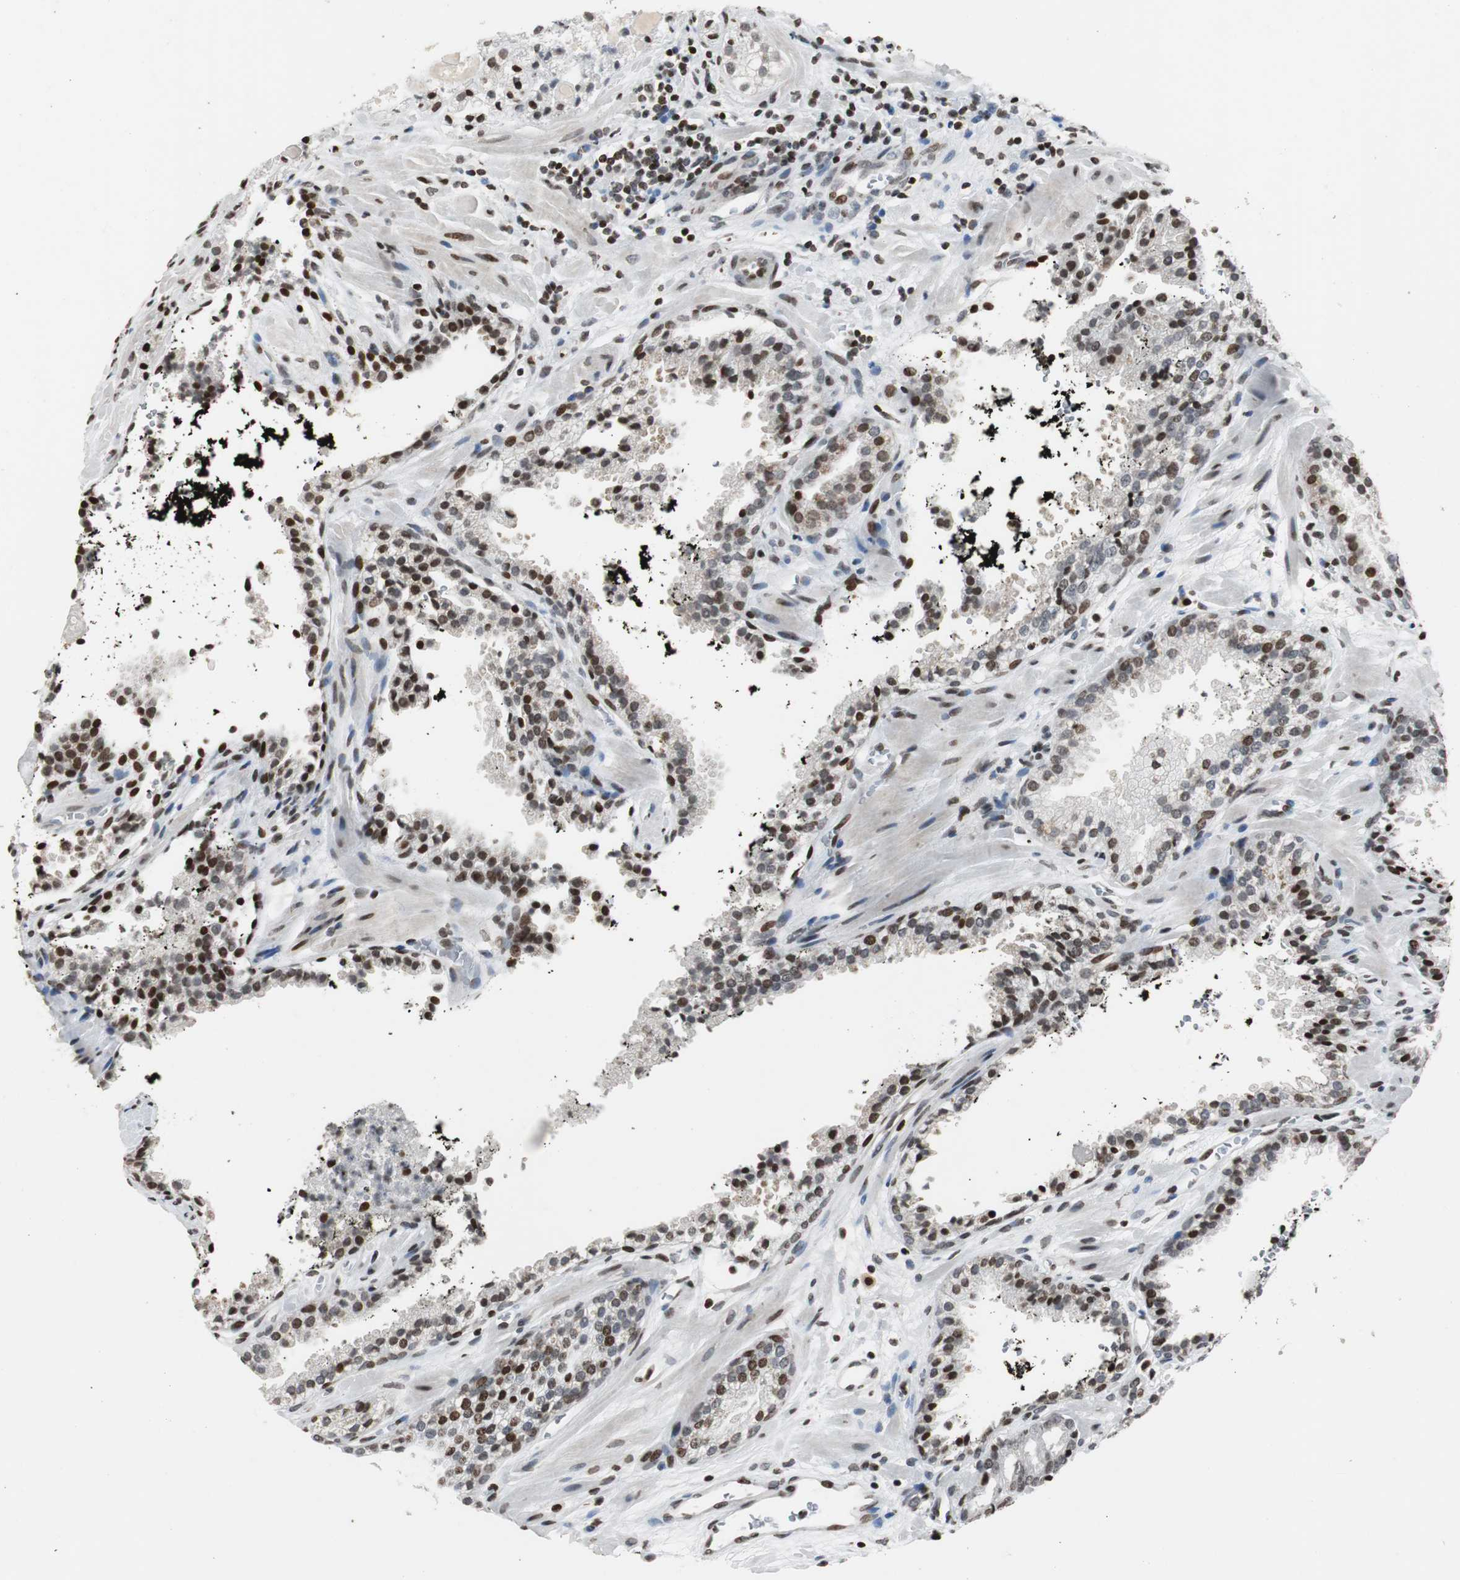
{"staining": {"intensity": "strong", "quantity": ">75%", "location": "nuclear"}, "tissue": "prostate cancer", "cell_type": "Tumor cells", "image_type": "cancer", "snomed": [{"axis": "morphology", "description": "Adenocarcinoma, High grade"}, {"axis": "topography", "description": "Prostate"}], "caption": "High-magnification brightfield microscopy of prostate cancer (high-grade adenocarcinoma) stained with DAB (brown) and counterstained with hematoxylin (blue). tumor cells exhibit strong nuclear staining is seen in approximately>75% of cells.", "gene": "PAXIP1", "patient": {"sex": "male", "age": 58}}